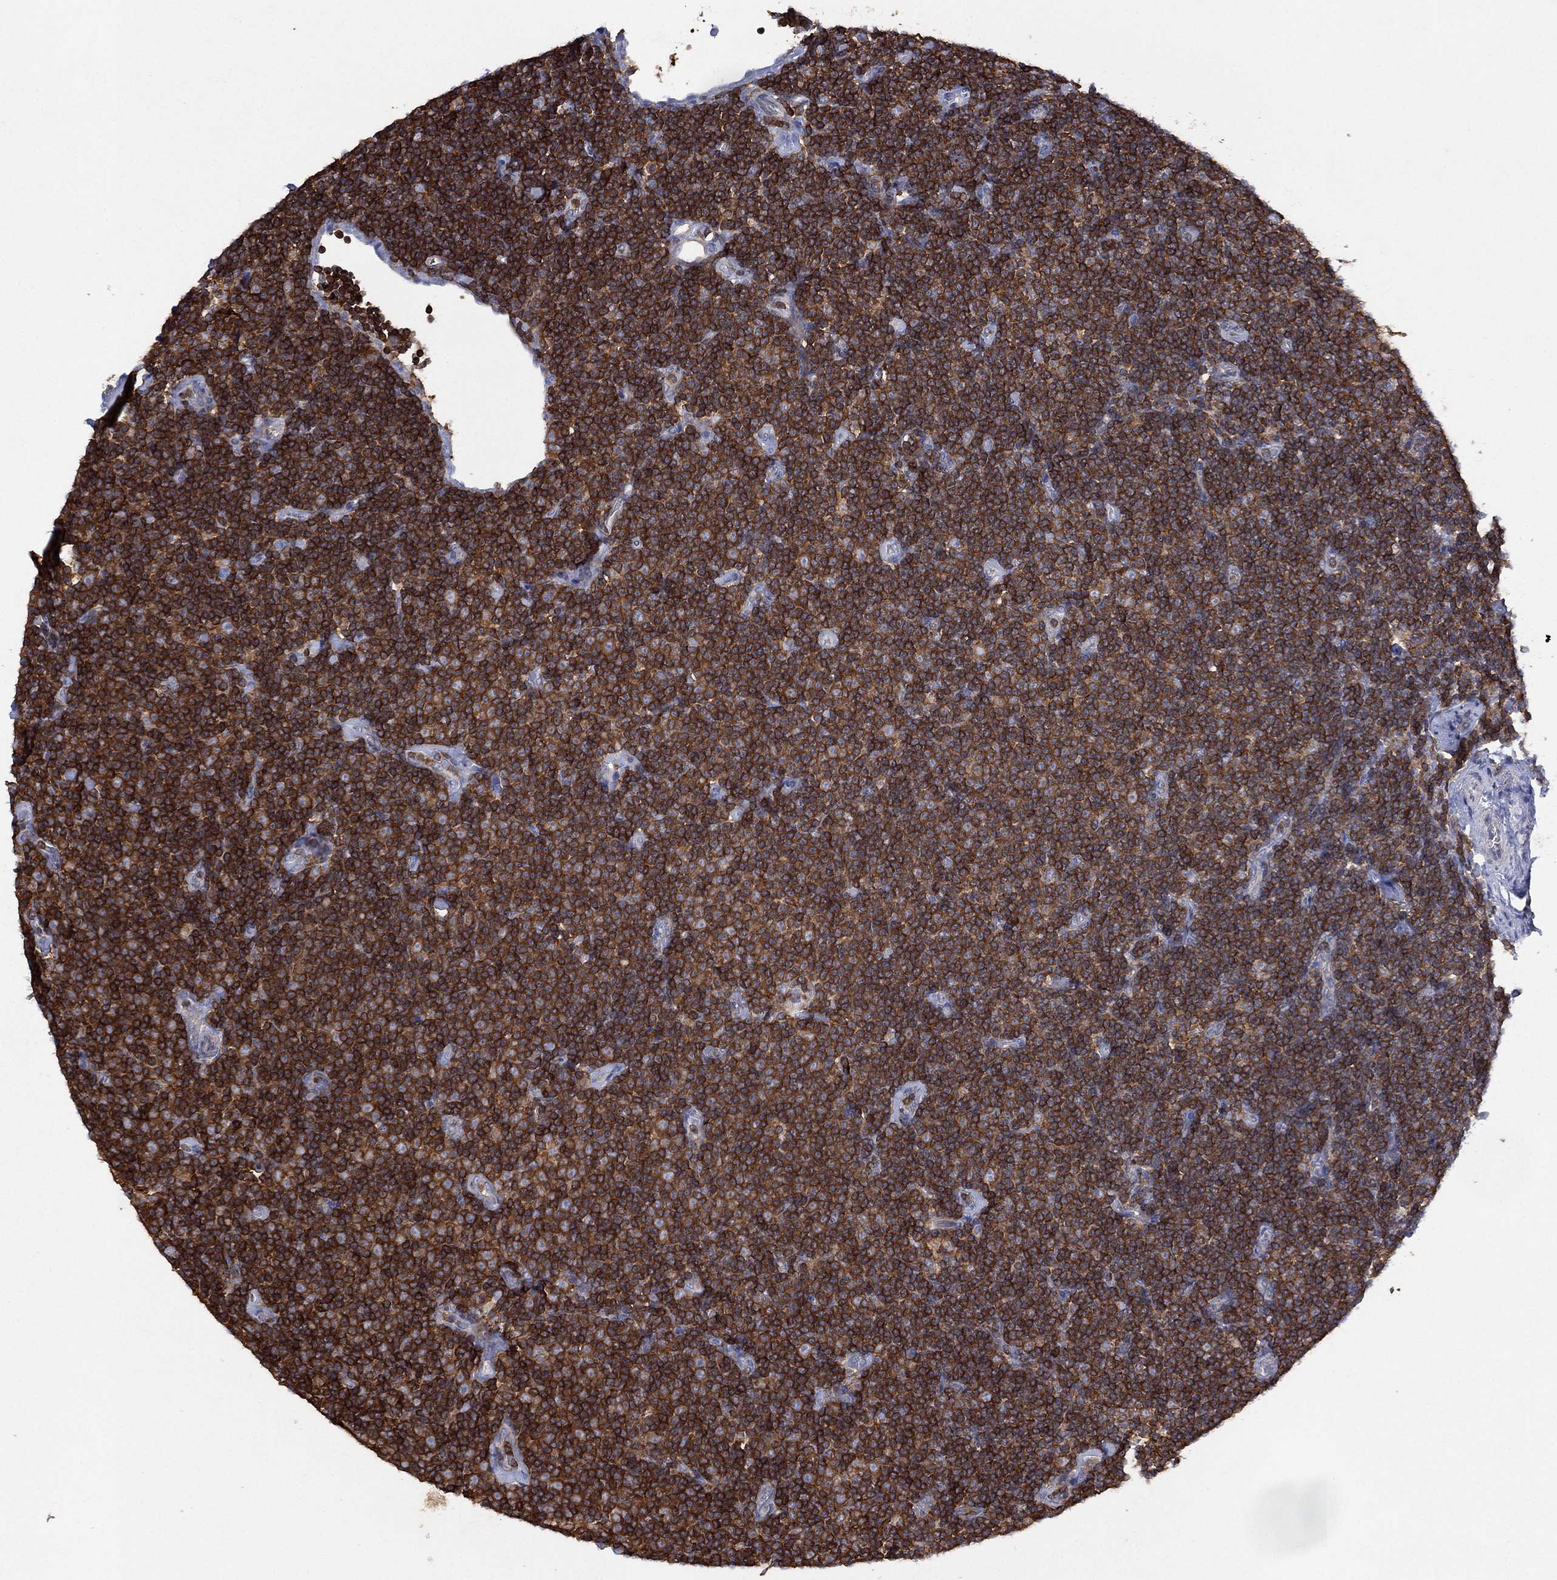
{"staining": {"intensity": "strong", "quantity": ">75%", "location": "cytoplasmic/membranous"}, "tissue": "lymphoma", "cell_type": "Tumor cells", "image_type": "cancer", "snomed": [{"axis": "morphology", "description": "Malignant lymphoma, non-Hodgkin's type, Low grade"}, {"axis": "topography", "description": "Lymph node"}], "caption": "Strong cytoplasmic/membranous protein staining is present in approximately >75% of tumor cells in lymphoma.", "gene": "DOCK8", "patient": {"sex": "male", "age": 81}}